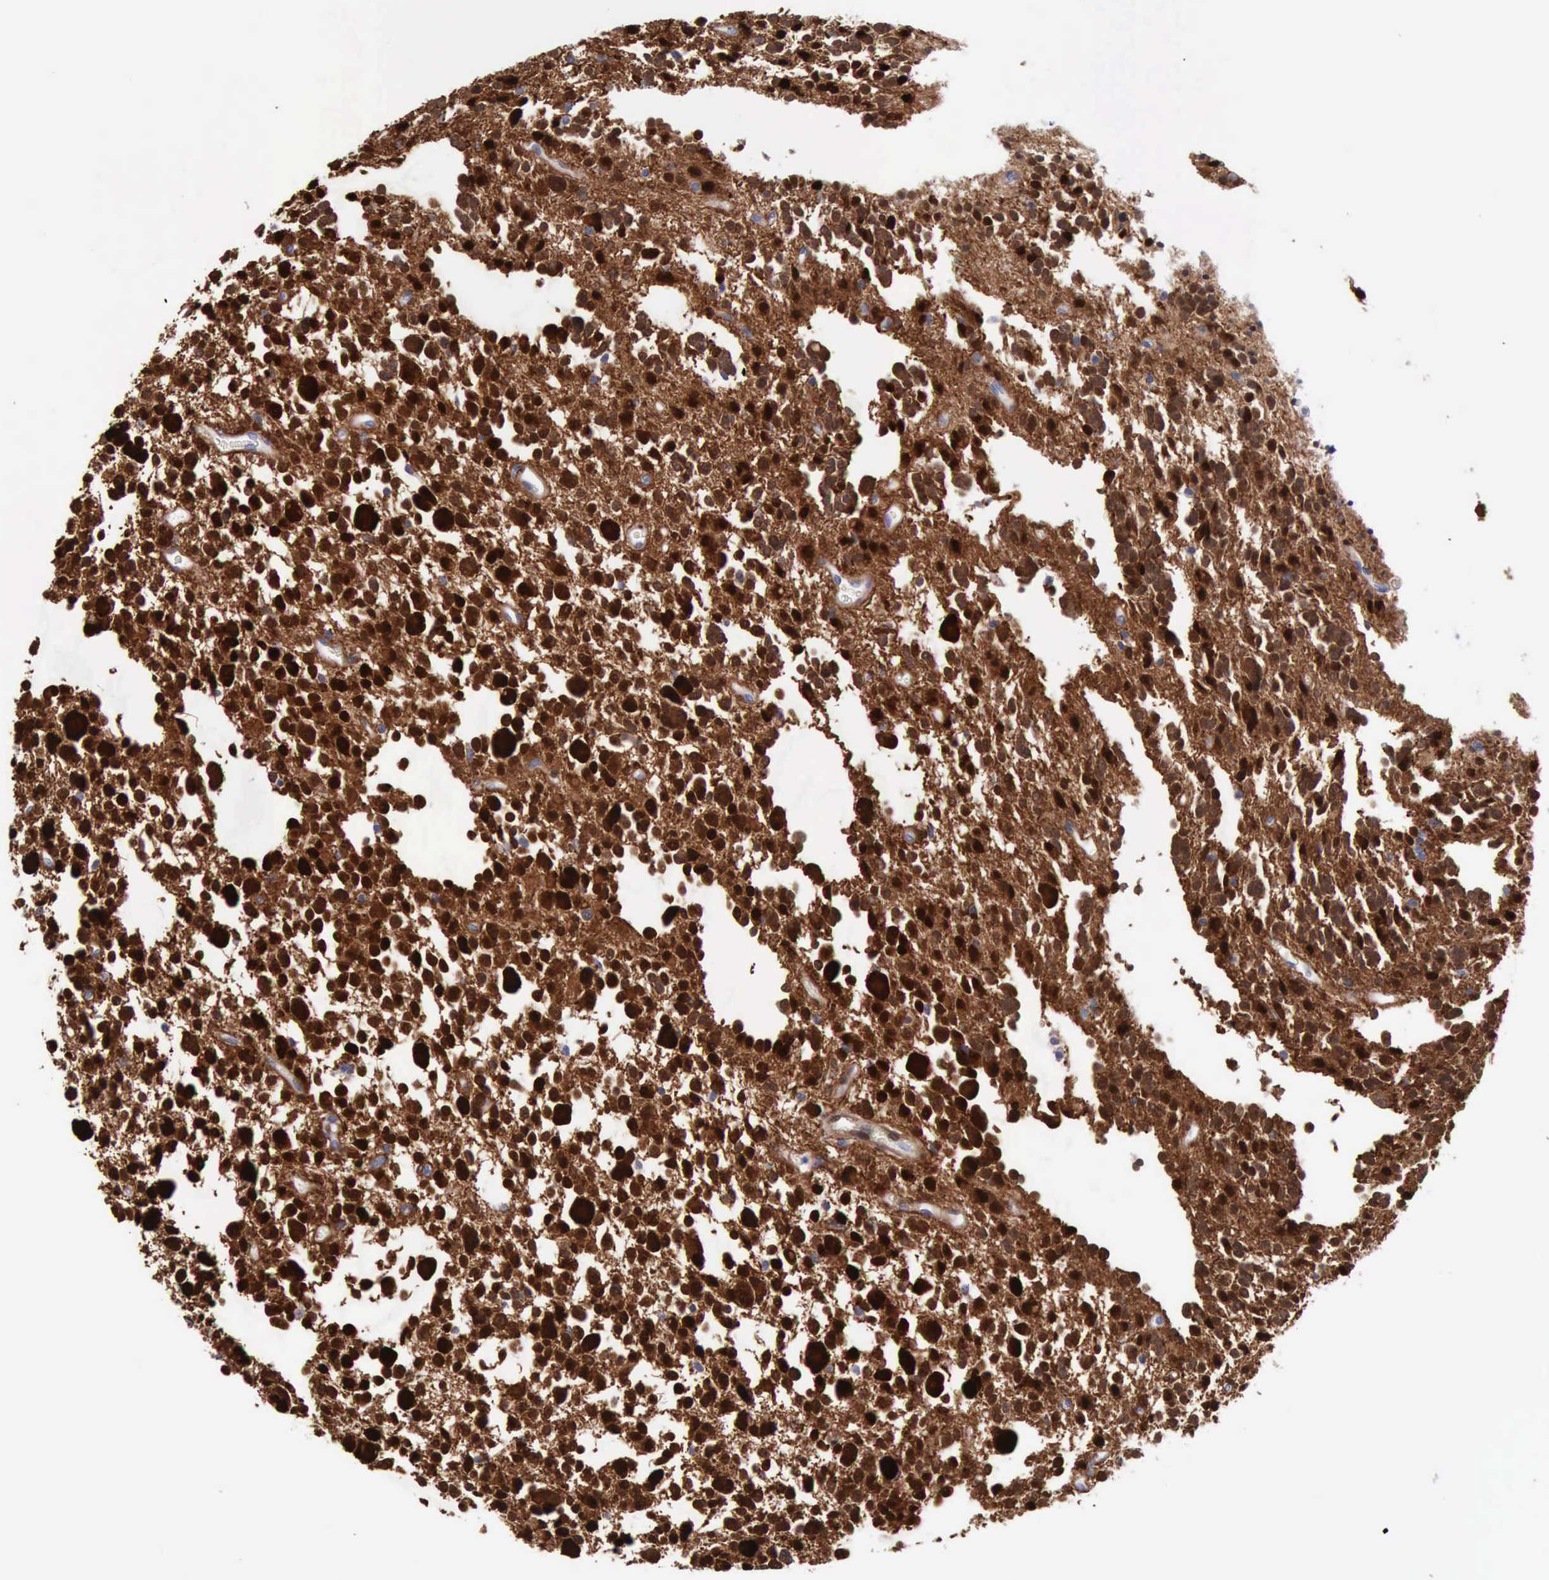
{"staining": {"intensity": "strong", "quantity": ">75%", "location": "cytoplasmic/membranous,nuclear"}, "tissue": "glioma", "cell_type": "Tumor cells", "image_type": "cancer", "snomed": [{"axis": "morphology", "description": "Glioma, malignant, Low grade"}, {"axis": "topography", "description": "Brain"}], "caption": "This is a photomicrograph of immunohistochemistry (IHC) staining of glioma, which shows strong staining in the cytoplasmic/membranous and nuclear of tumor cells.", "gene": "FHL1", "patient": {"sex": "female", "age": 36}}